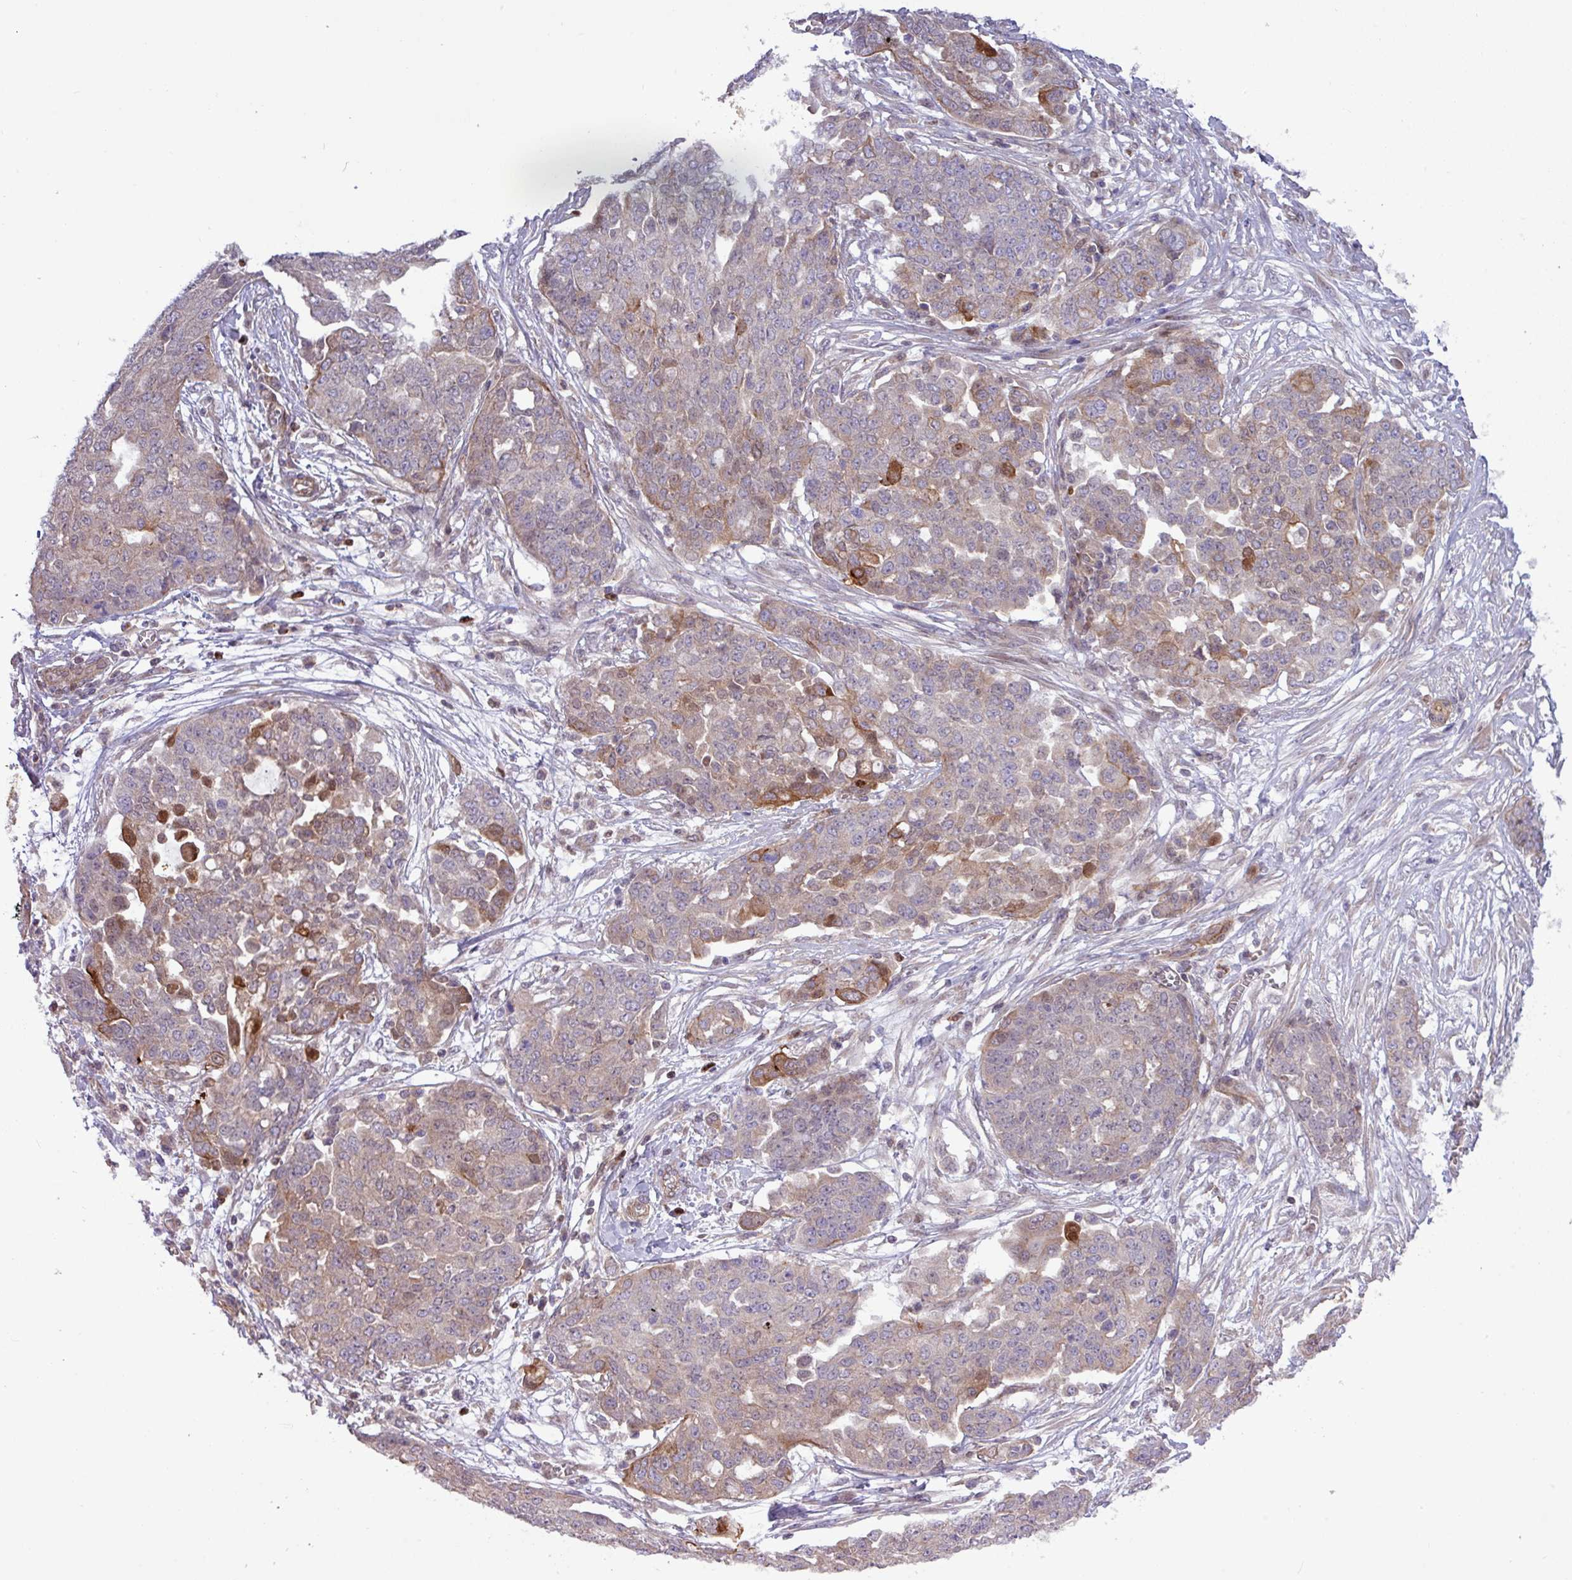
{"staining": {"intensity": "moderate", "quantity": "<25%", "location": "cytoplasmic/membranous"}, "tissue": "ovarian cancer", "cell_type": "Tumor cells", "image_type": "cancer", "snomed": [{"axis": "morphology", "description": "Cystadenocarcinoma, serous, NOS"}, {"axis": "topography", "description": "Soft tissue"}, {"axis": "topography", "description": "Ovary"}], "caption": "Immunohistochemical staining of ovarian serous cystadenocarcinoma displays moderate cytoplasmic/membranous protein staining in about <25% of tumor cells. (DAB = brown stain, brightfield microscopy at high magnification).", "gene": "CNTRL", "patient": {"sex": "female", "age": 57}}